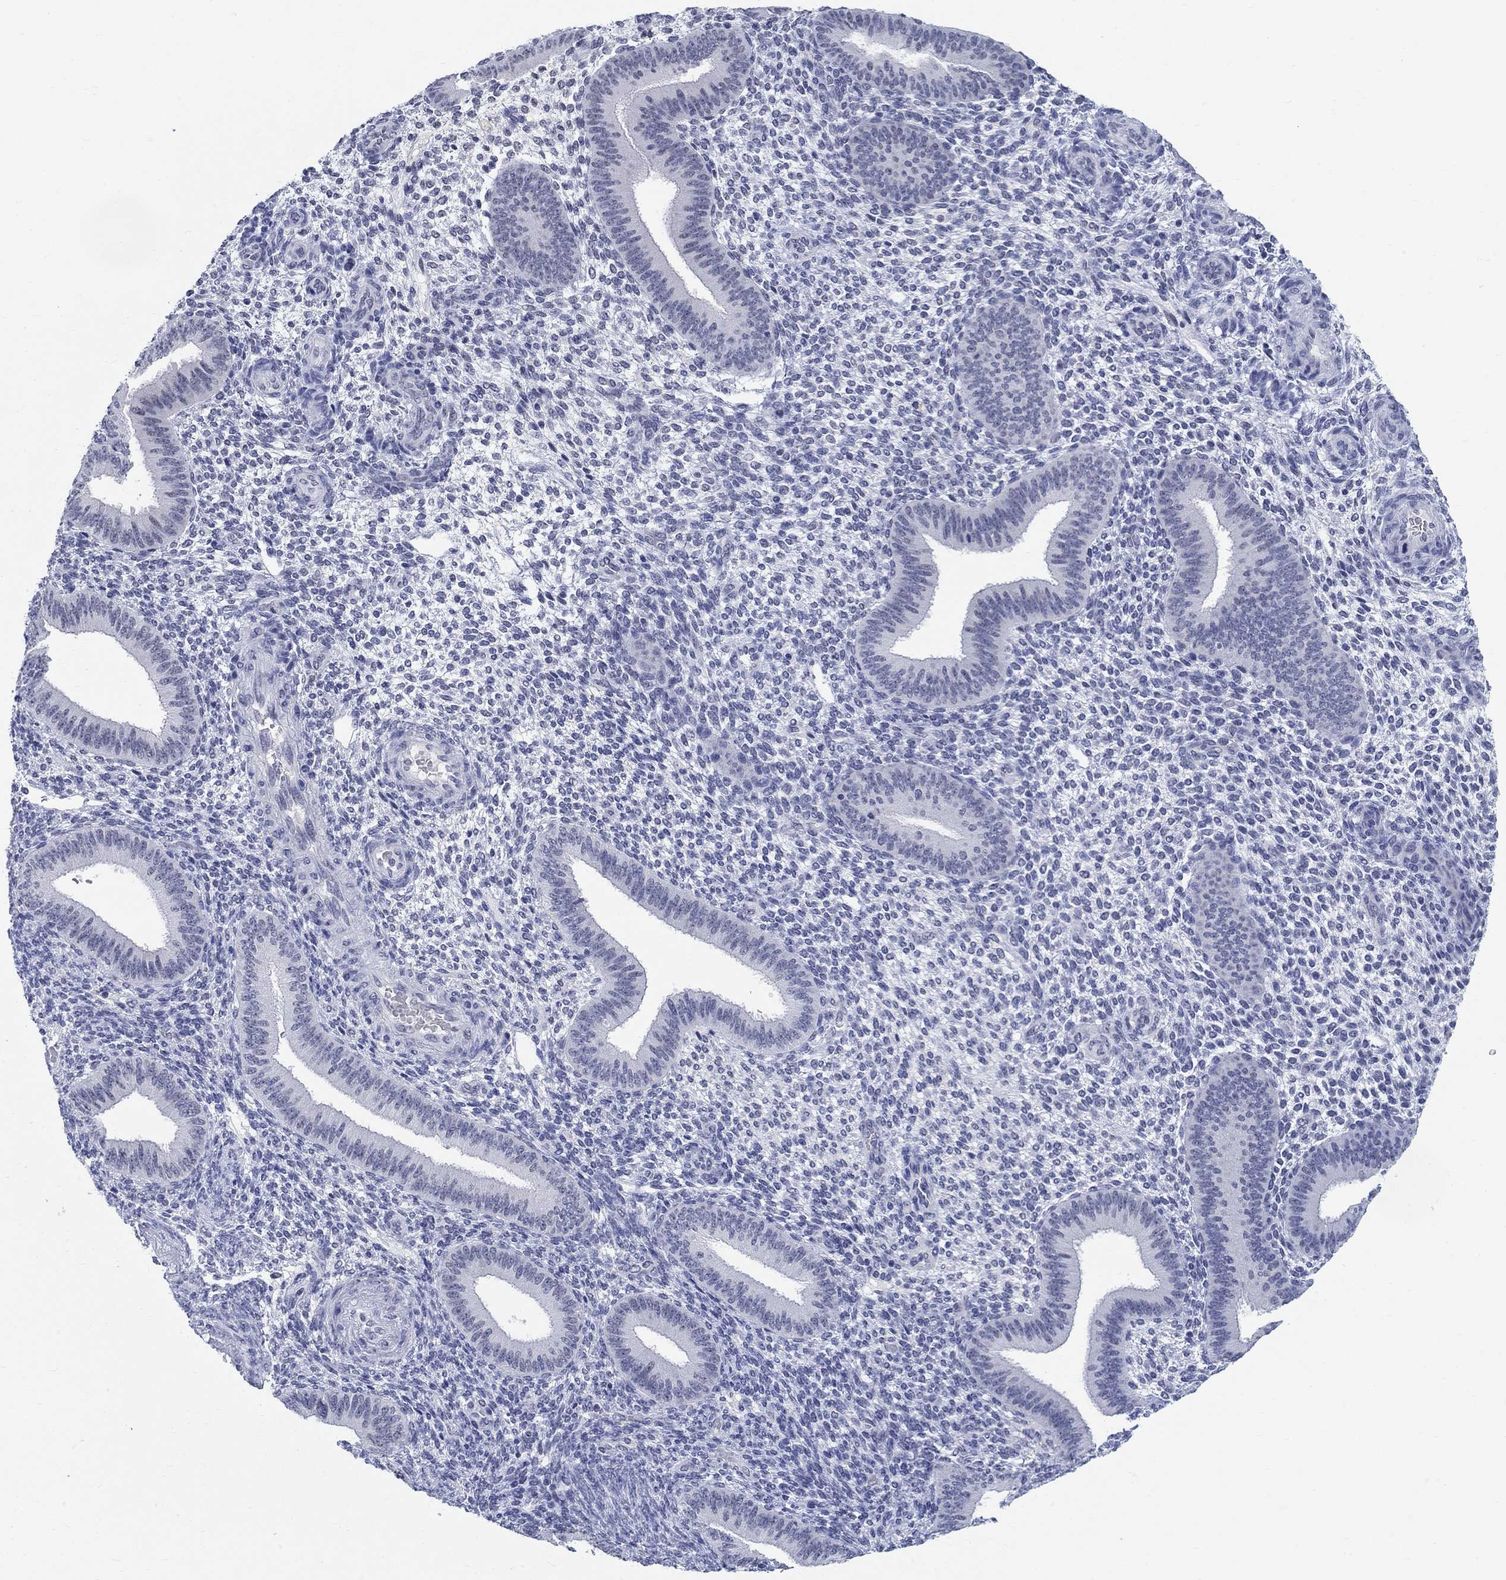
{"staining": {"intensity": "negative", "quantity": "none", "location": "none"}, "tissue": "endometrium", "cell_type": "Cells in endometrial stroma", "image_type": "normal", "snomed": [{"axis": "morphology", "description": "Normal tissue, NOS"}, {"axis": "topography", "description": "Endometrium"}], "caption": "DAB (3,3'-diaminobenzidine) immunohistochemical staining of normal endometrium shows no significant positivity in cells in endometrial stroma.", "gene": "ANKS1B", "patient": {"sex": "female", "age": 39}}